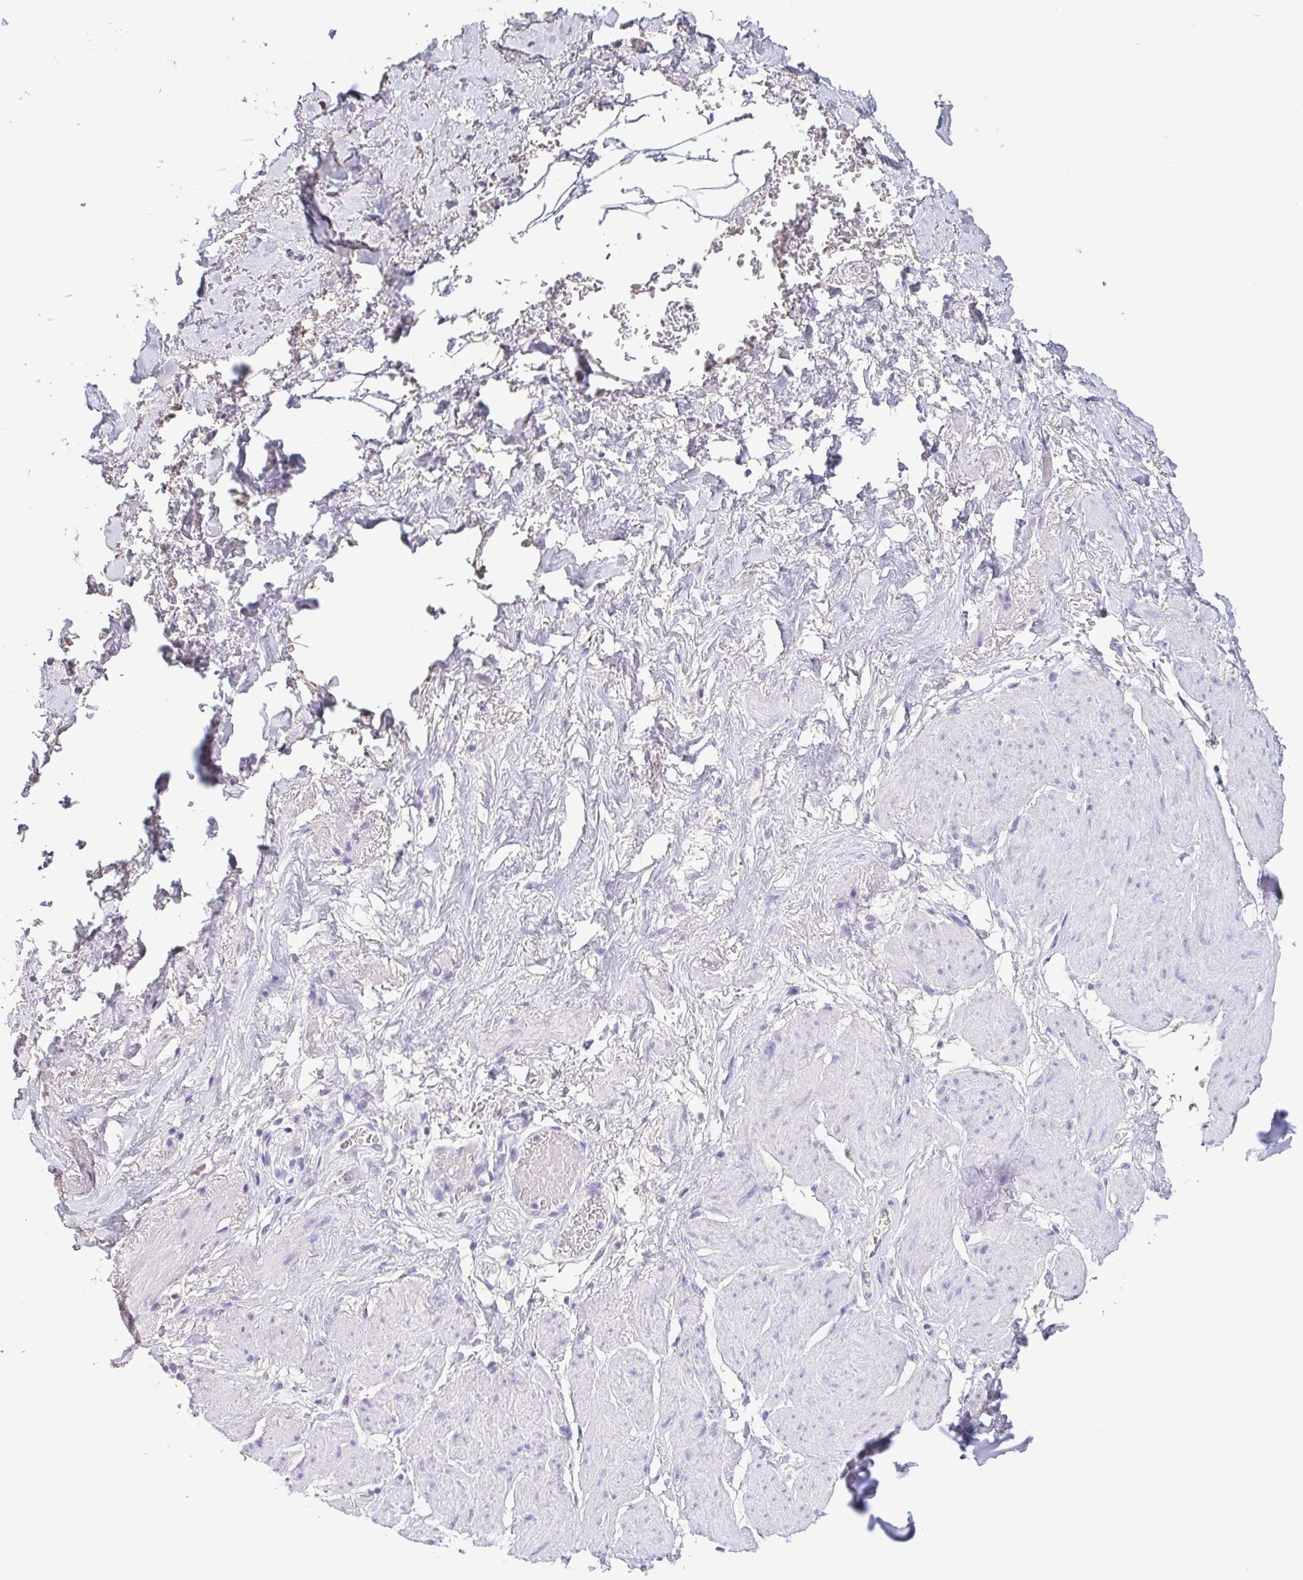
{"staining": {"intensity": "negative", "quantity": "none", "location": "none"}, "tissue": "adipose tissue", "cell_type": "Adipocytes", "image_type": "normal", "snomed": [{"axis": "morphology", "description": "Normal tissue, NOS"}, {"axis": "topography", "description": "Vagina"}, {"axis": "topography", "description": "Peripheral nerve tissue"}], "caption": "Immunohistochemical staining of unremarkable human adipose tissue reveals no significant staining in adipocytes. (DAB (3,3'-diaminobenzidine) immunohistochemistry (IHC) visualized using brightfield microscopy, high magnification).", "gene": "TREH", "patient": {"sex": "female", "age": 71}}